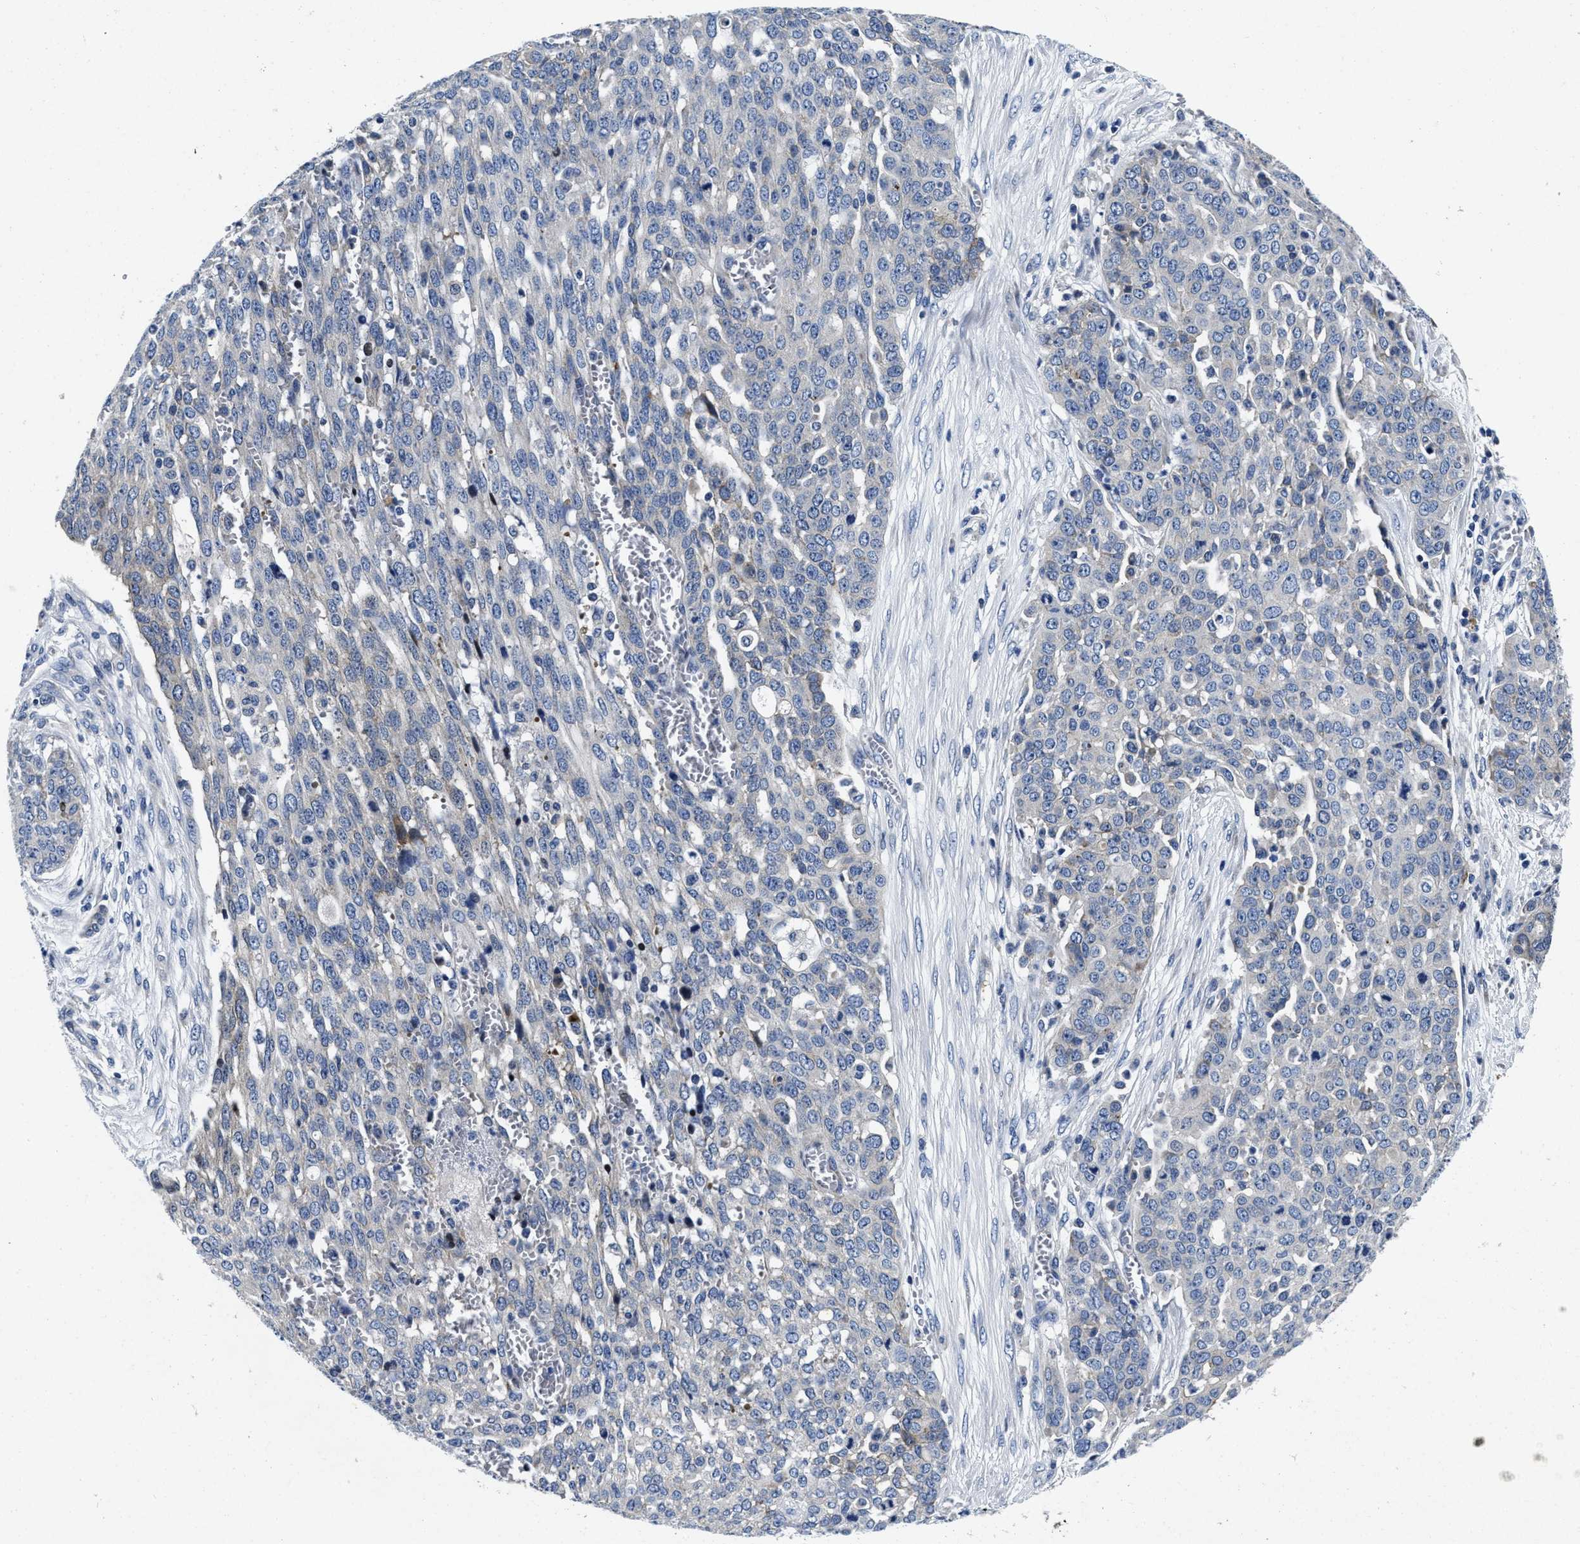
{"staining": {"intensity": "negative", "quantity": "none", "location": "none"}, "tissue": "ovarian cancer", "cell_type": "Tumor cells", "image_type": "cancer", "snomed": [{"axis": "morphology", "description": "Cystadenocarcinoma, serous, NOS"}, {"axis": "topography", "description": "Soft tissue"}, {"axis": "topography", "description": "Ovary"}], "caption": "The histopathology image displays no significant positivity in tumor cells of ovarian cancer.", "gene": "LAD1", "patient": {"sex": "female", "age": 57}}